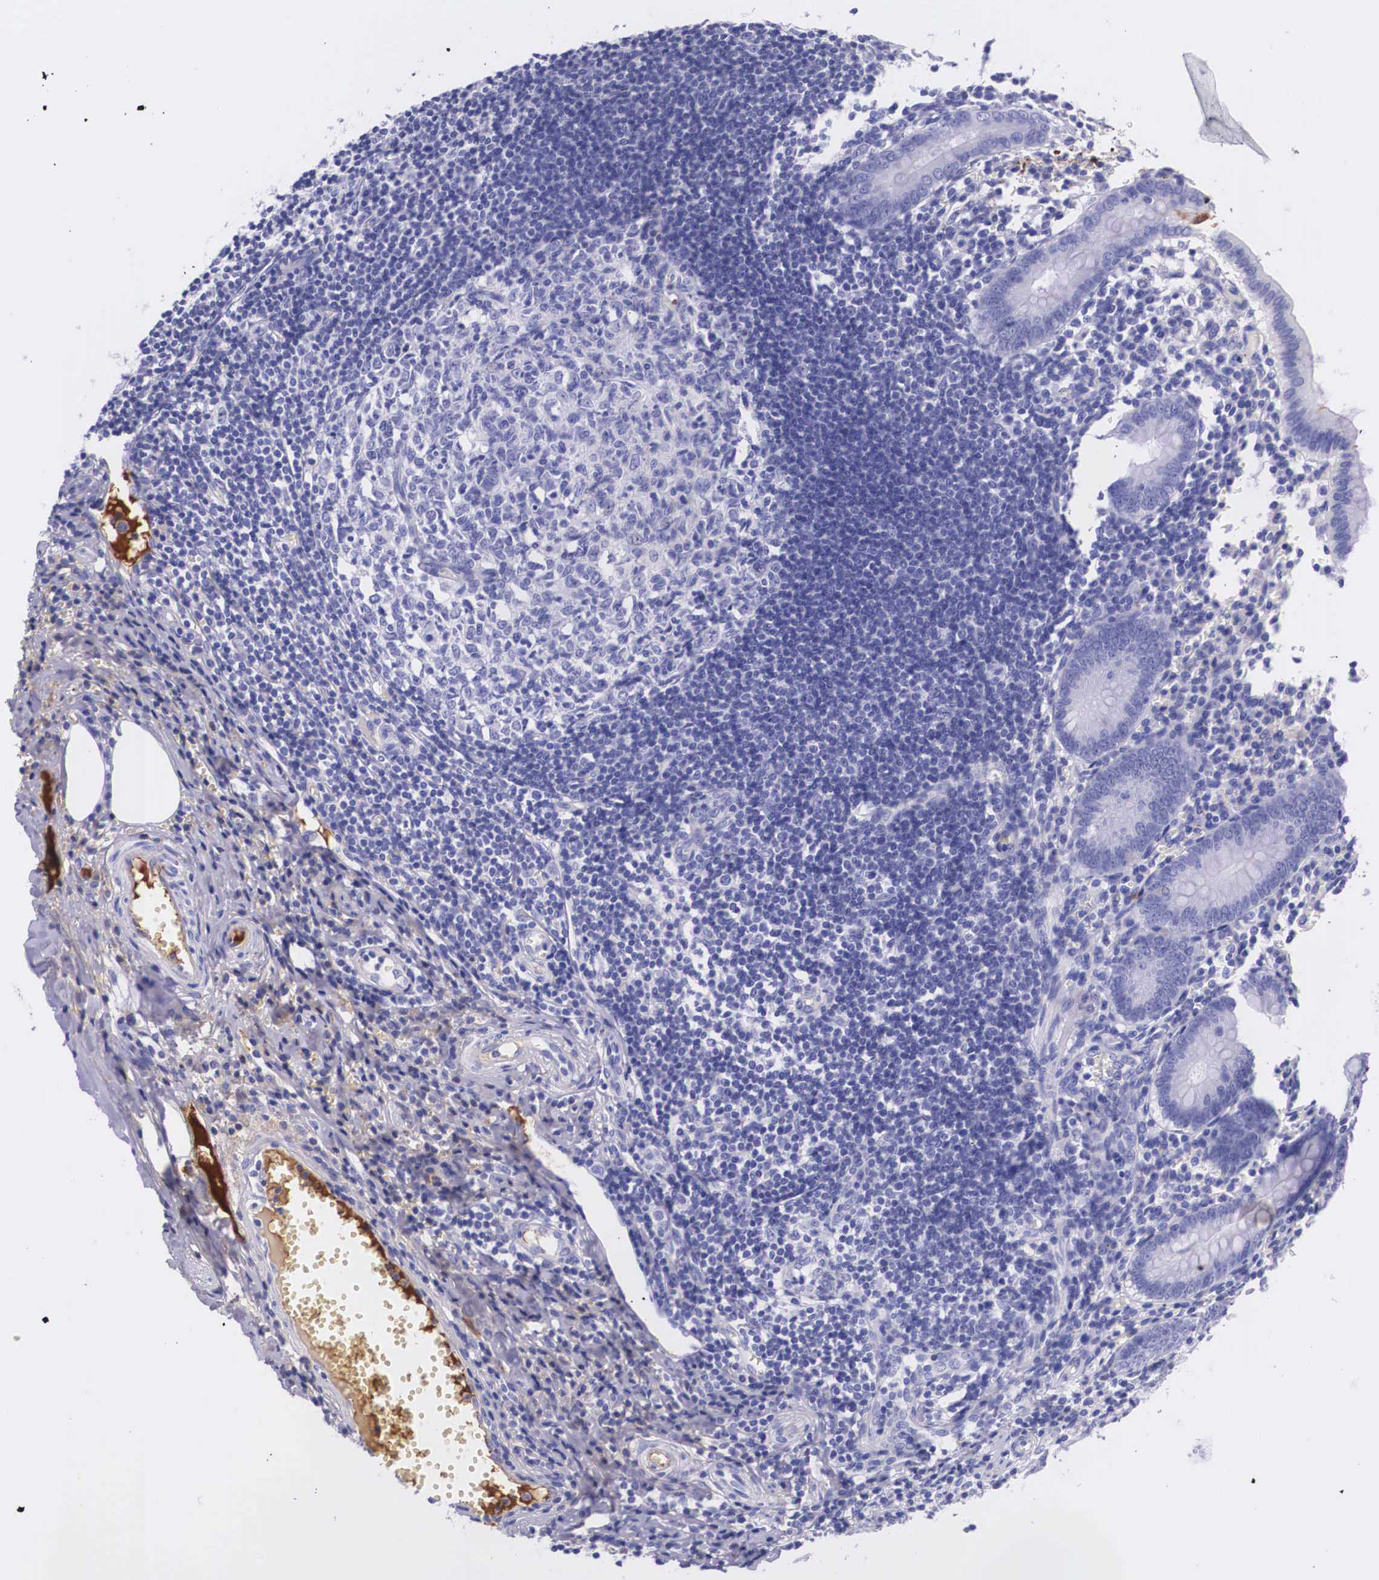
{"staining": {"intensity": "negative", "quantity": "none", "location": "none"}, "tissue": "appendix", "cell_type": "Glandular cells", "image_type": "normal", "snomed": [{"axis": "morphology", "description": "Normal tissue, NOS"}, {"axis": "topography", "description": "Appendix"}], "caption": "High power microscopy micrograph of an IHC micrograph of normal appendix, revealing no significant positivity in glandular cells.", "gene": "PLG", "patient": {"sex": "female", "age": 19}}